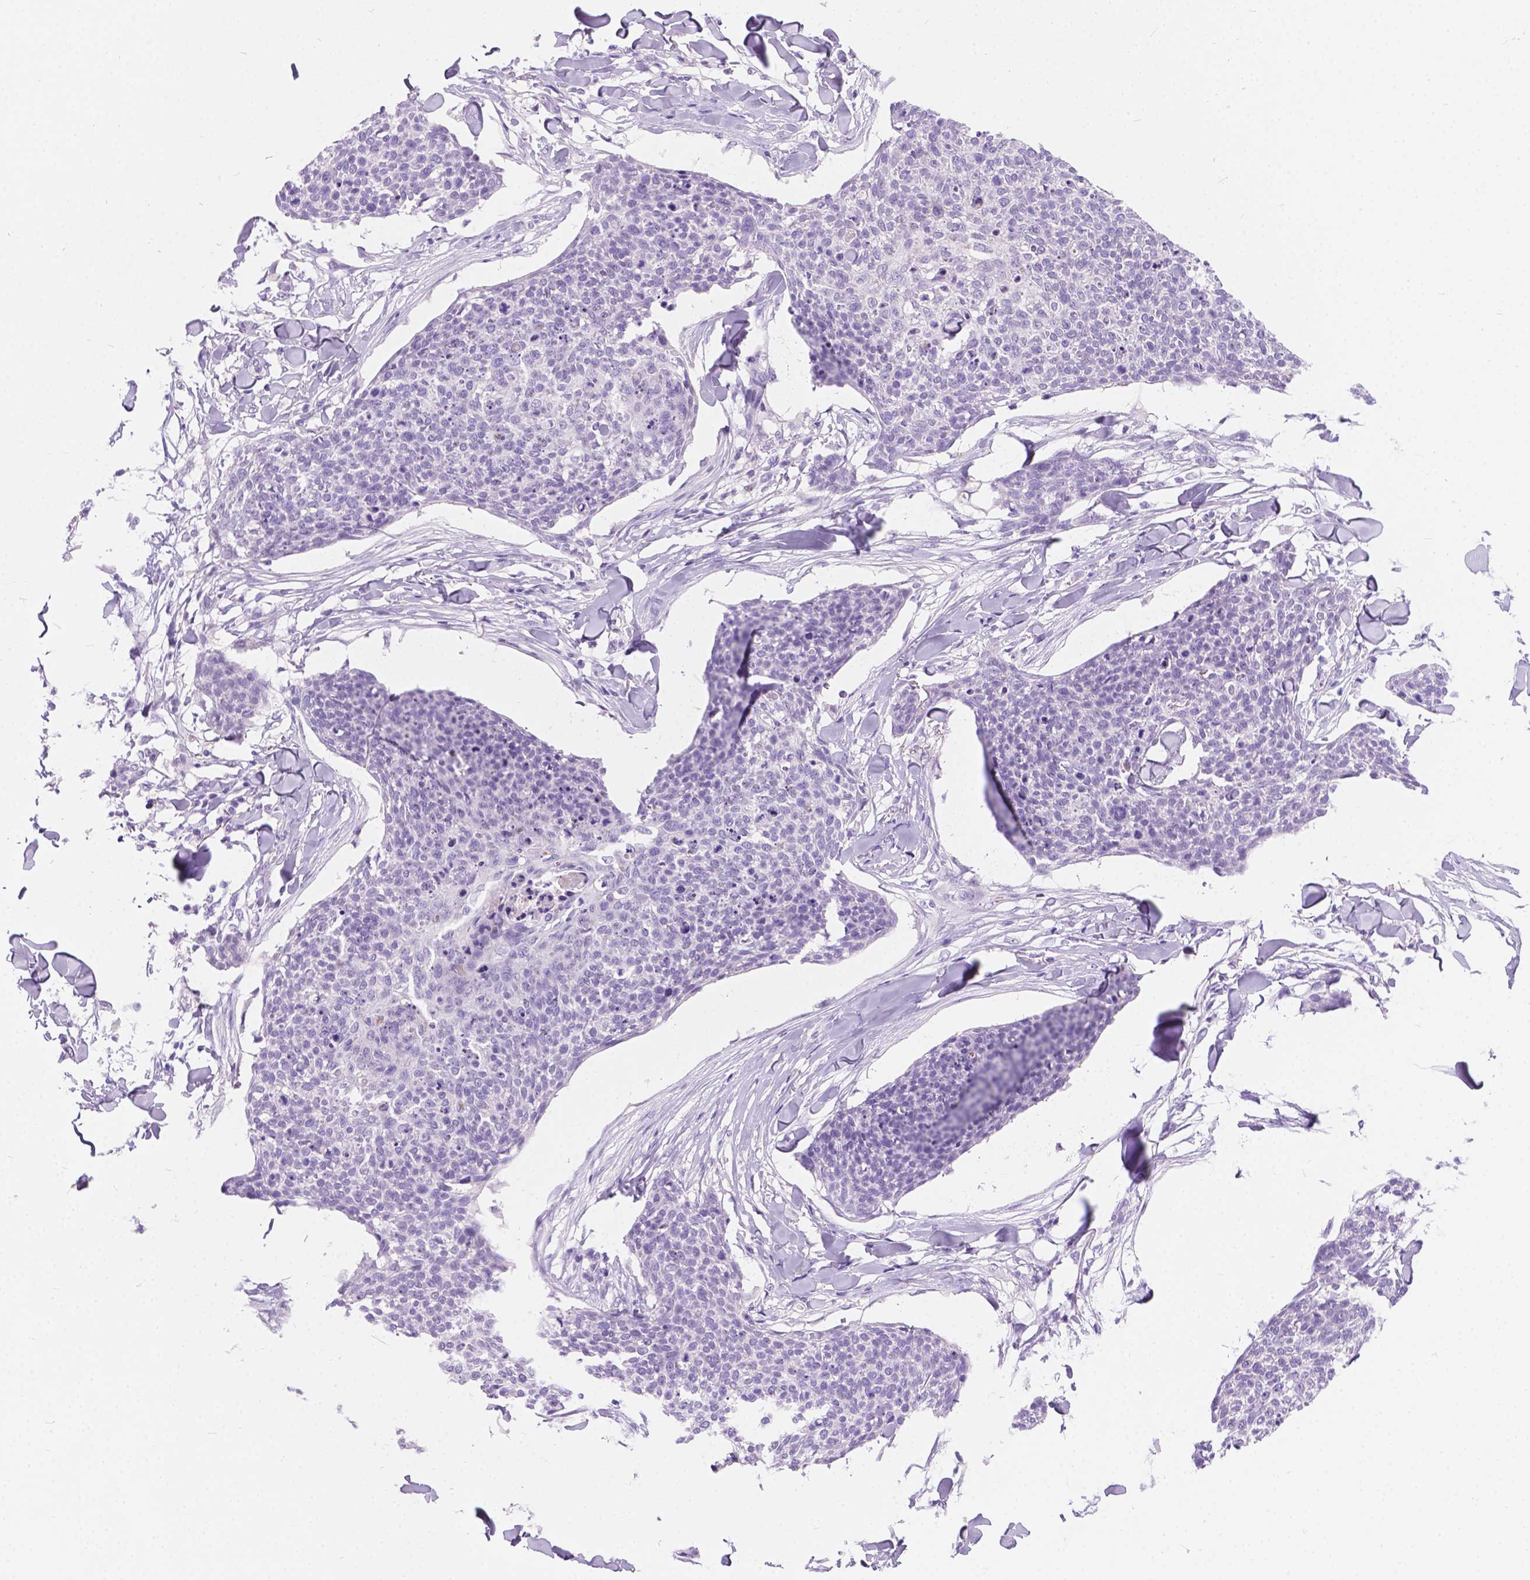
{"staining": {"intensity": "negative", "quantity": "none", "location": "none"}, "tissue": "skin cancer", "cell_type": "Tumor cells", "image_type": "cancer", "snomed": [{"axis": "morphology", "description": "Squamous cell carcinoma, NOS"}, {"axis": "topography", "description": "Skin"}, {"axis": "topography", "description": "Vulva"}], "caption": "High power microscopy photomicrograph of an immunohistochemistry (IHC) image of skin squamous cell carcinoma, revealing no significant positivity in tumor cells.", "gene": "ARMS2", "patient": {"sex": "female", "age": 75}}